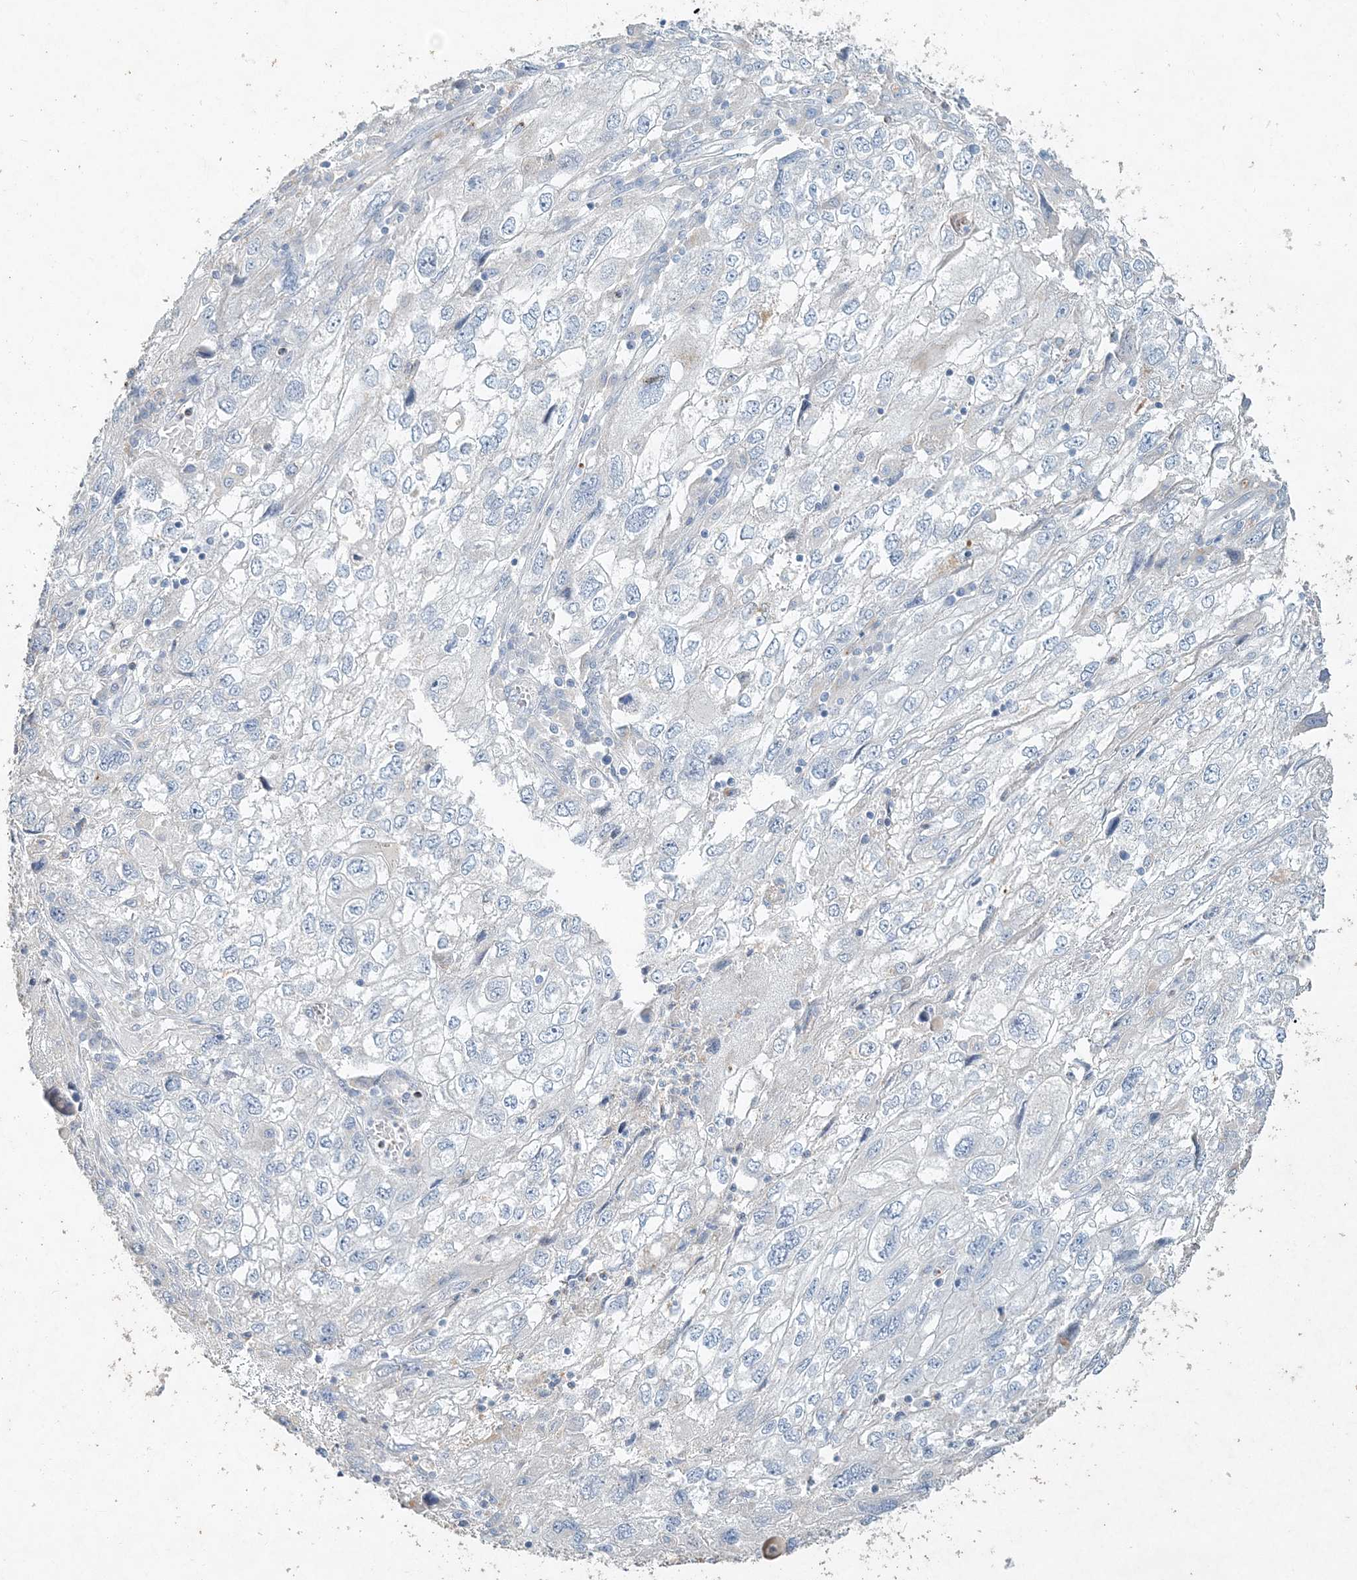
{"staining": {"intensity": "negative", "quantity": "none", "location": "none"}, "tissue": "endometrial cancer", "cell_type": "Tumor cells", "image_type": "cancer", "snomed": [{"axis": "morphology", "description": "Adenocarcinoma, NOS"}, {"axis": "topography", "description": "Endometrium"}], "caption": "An image of adenocarcinoma (endometrial) stained for a protein reveals no brown staining in tumor cells.", "gene": "DNAH5", "patient": {"sex": "female", "age": 49}}